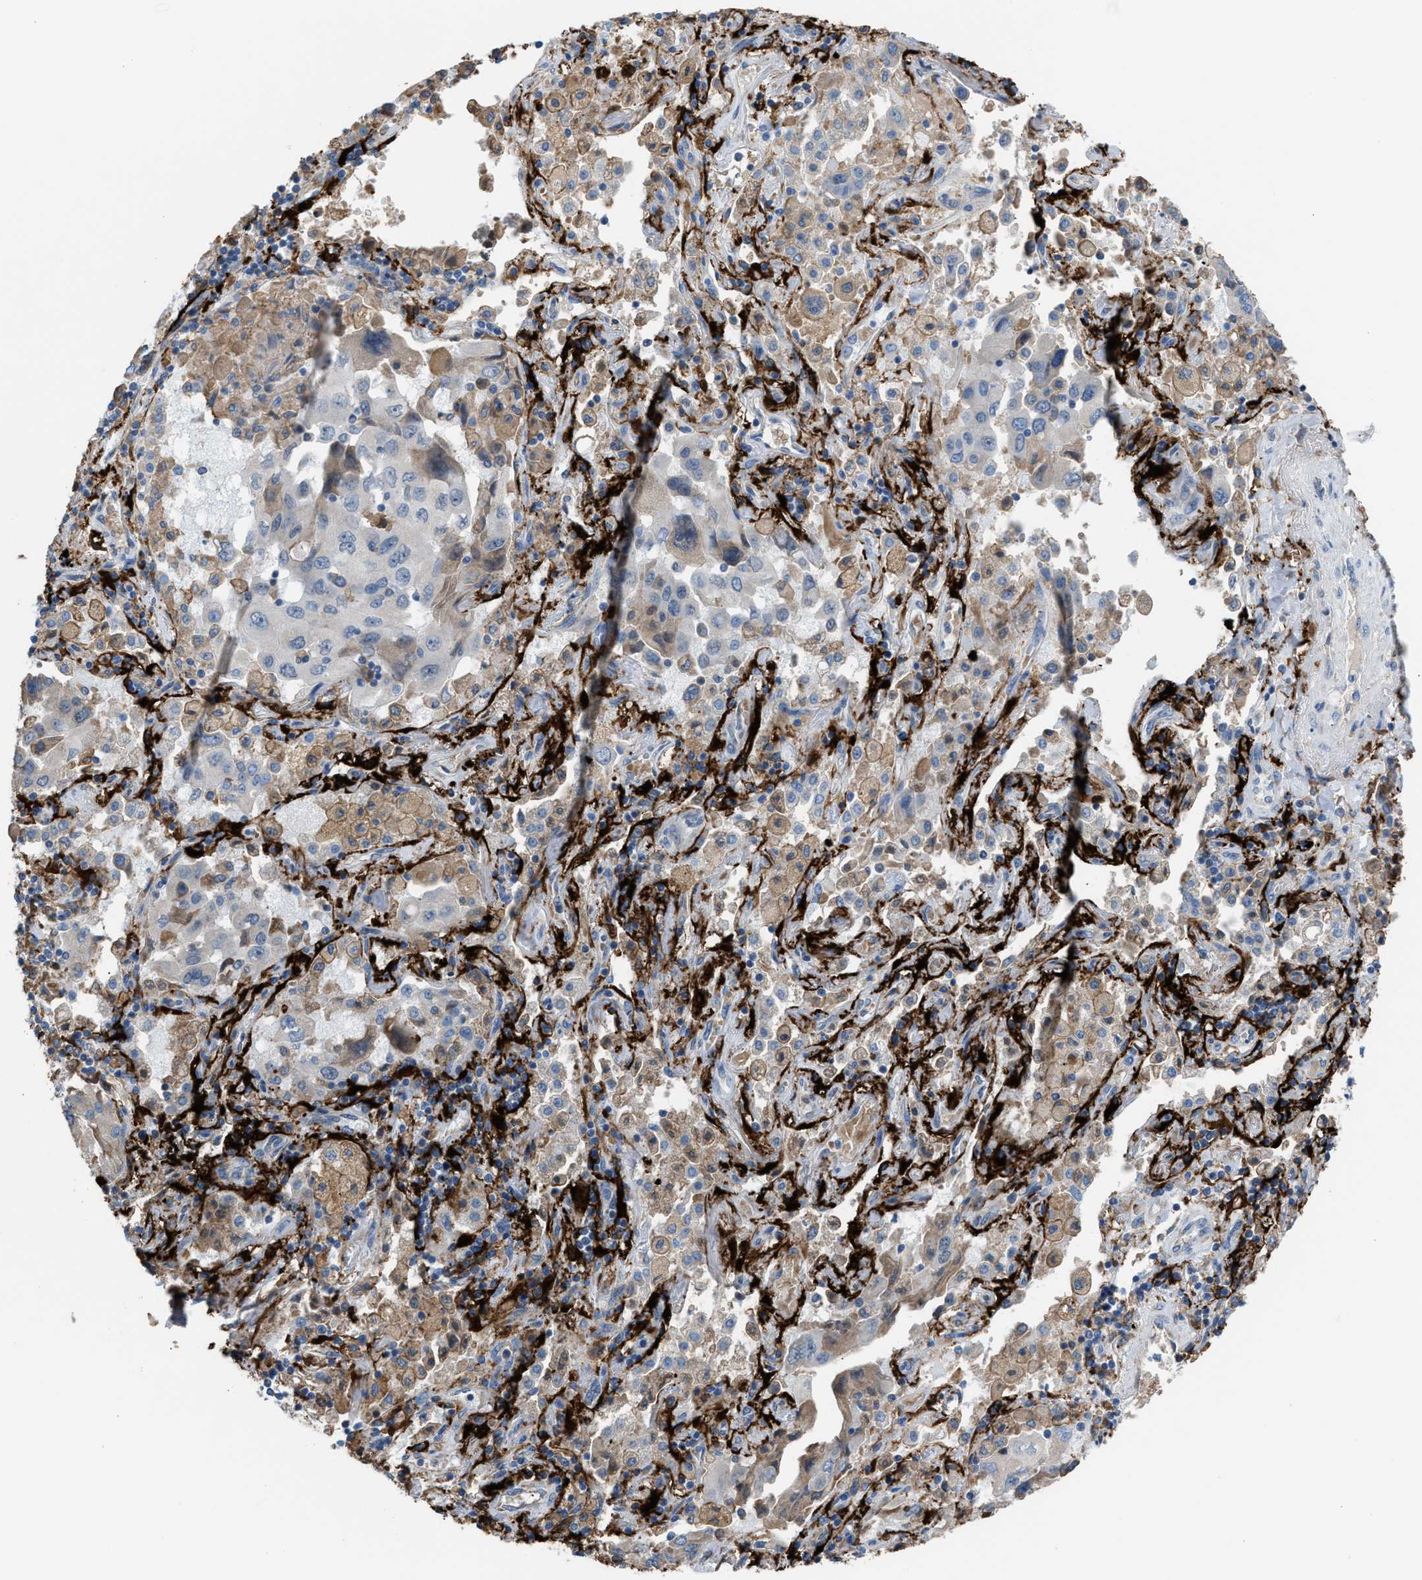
{"staining": {"intensity": "negative", "quantity": "none", "location": "none"}, "tissue": "lung cancer", "cell_type": "Tumor cells", "image_type": "cancer", "snomed": [{"axis": "morphology", "description": "Adenocarcinoma, NOS"}, {"axis": "topography", "description": "Lung"}], "caption": "The immunohistochemistry histopathology image has no significant positivity in tumor cells of lung adenocarcinoma tissue.", "gene": "CA3", "patient": {"sex": "female", "age": 65}}